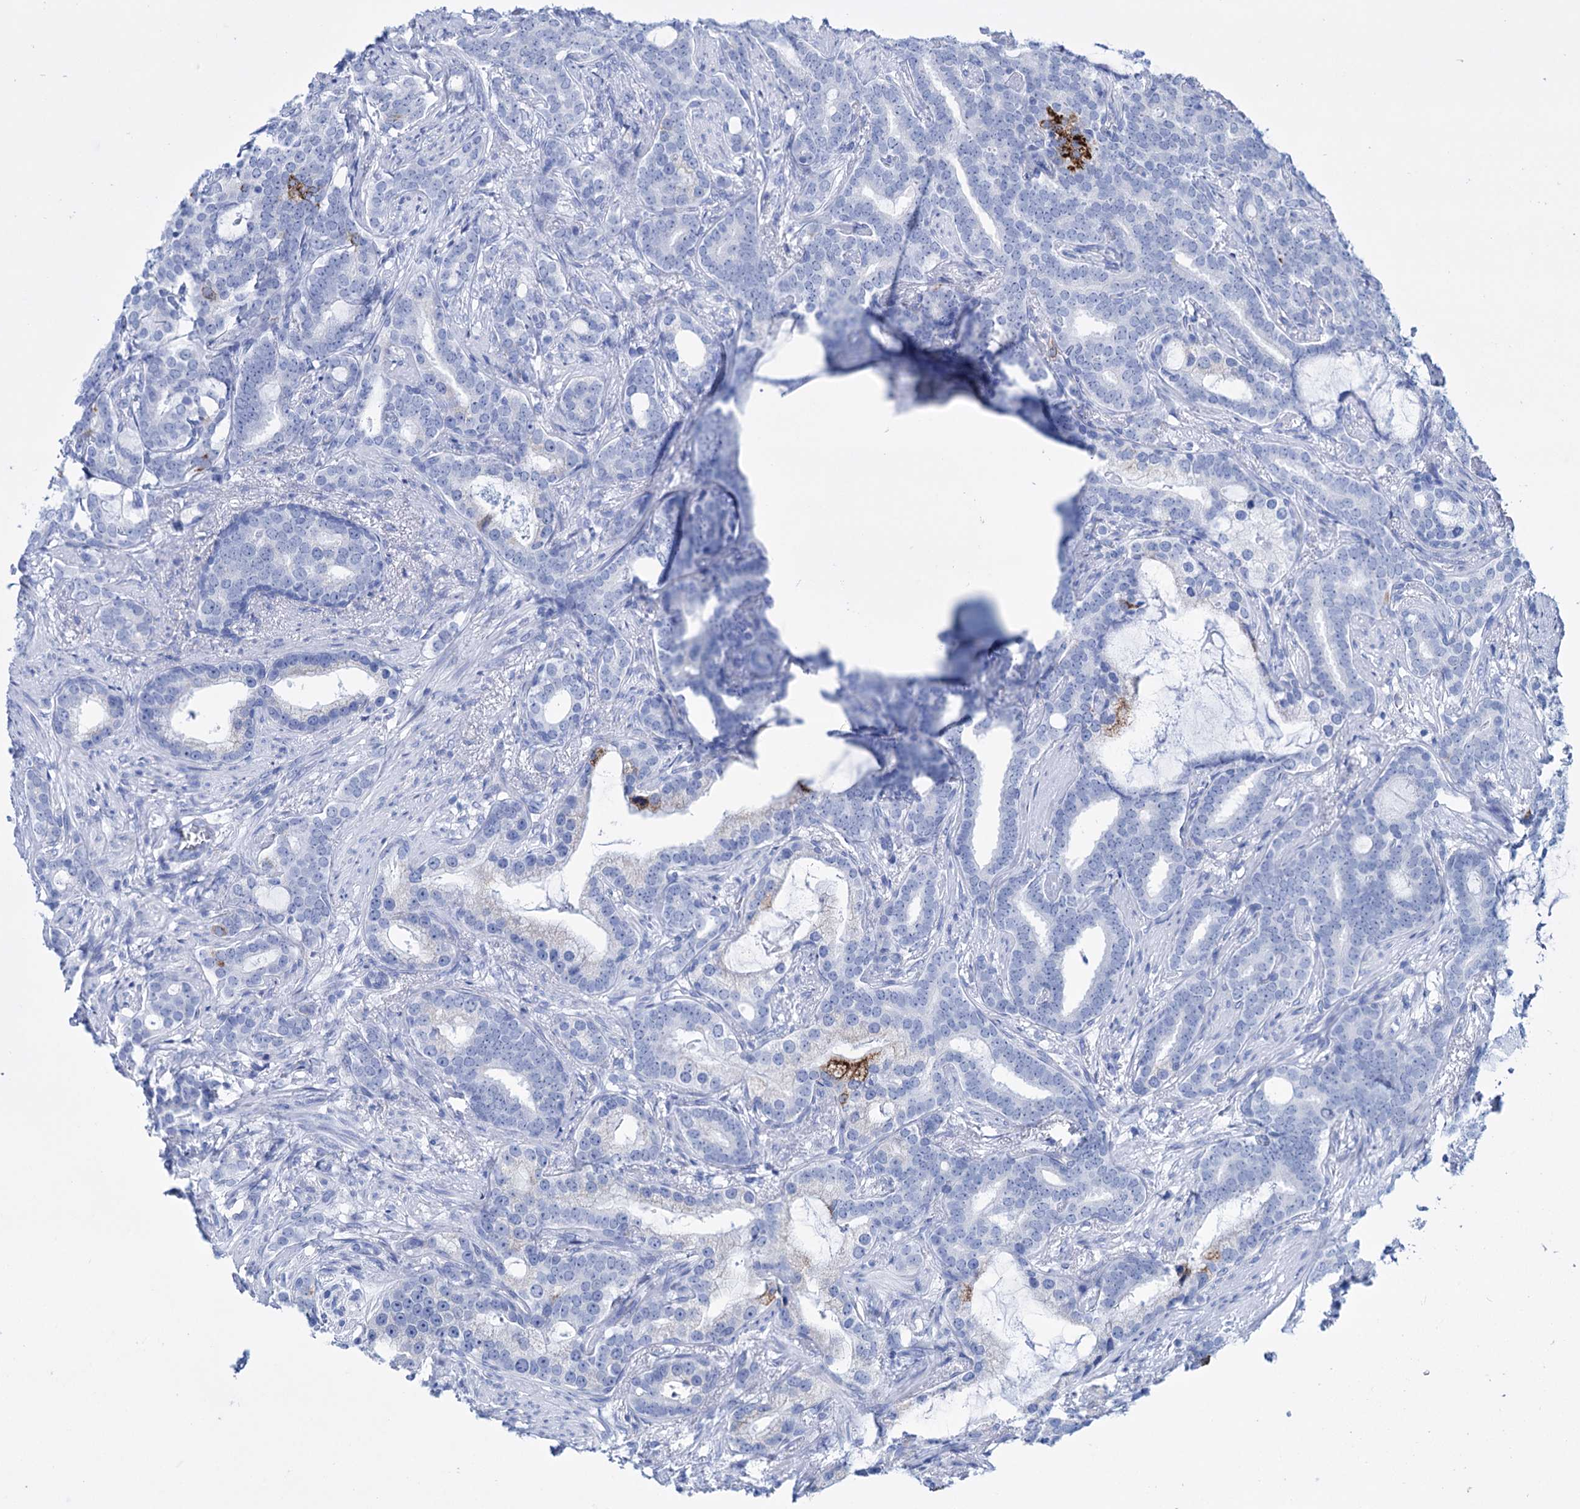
{"staining": {"intensity": "negative", "quantity": "none", "location": "none"}, "tissue": "prostate cancer", "cell_type": "Tumor cells", "image_type": "cancer", "snomed": [{"axis": "morphology", "description": "Adenocarcinoma, Low grade"}, {"axis": "topography", "description": "Prostate"}], "caption": "A photomicrograph of prostate adenocarcinoma (low-grade) stained for a protein displays no brown staining in tumor cells.", "gene": "FBXW12", "patient": {"sex": "male", "age": 71}}